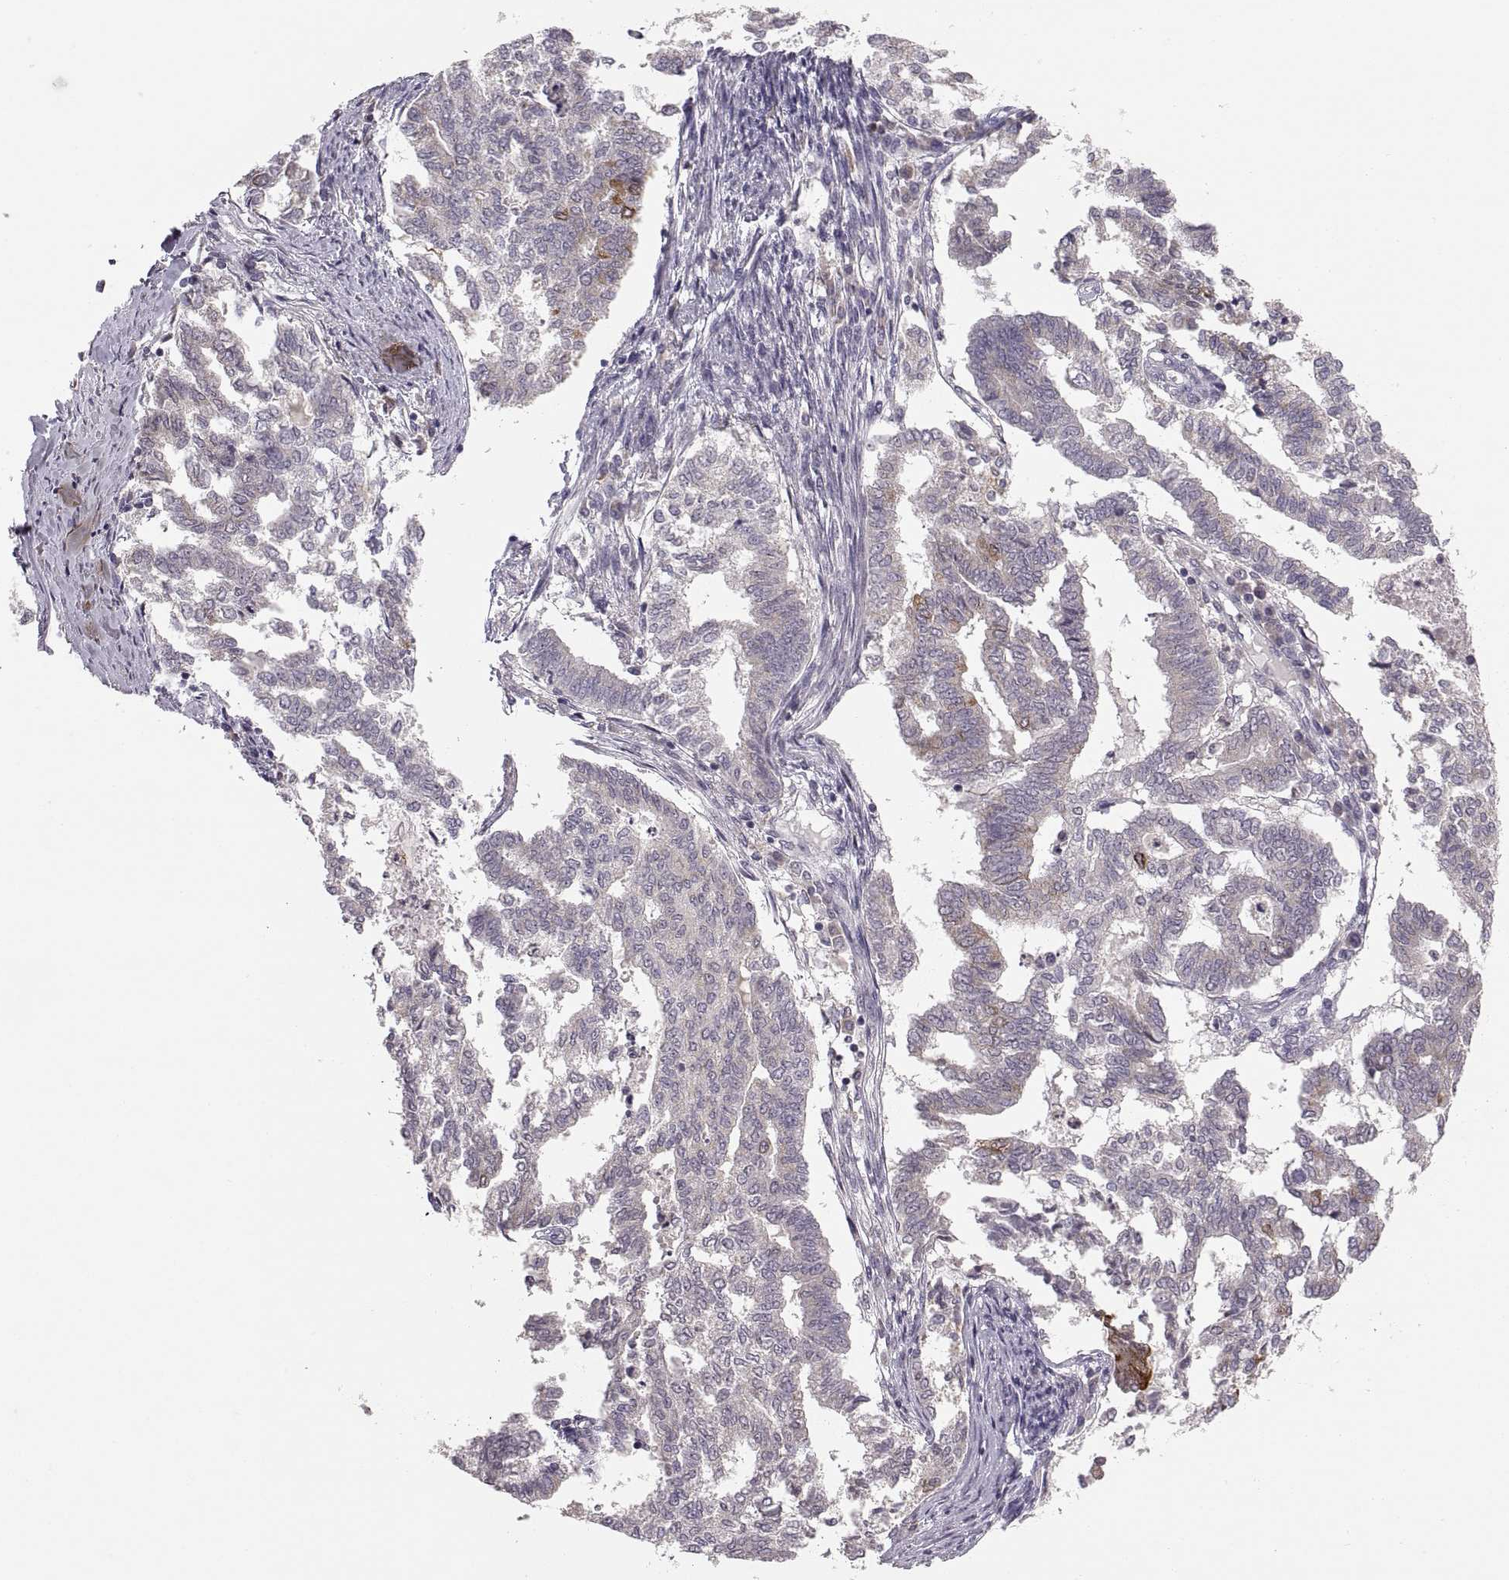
{"staining": {"intensity": "moderate", "quantity": "<25%", "location": "cytoplasmic/membranous"}, "tissue": "endometrial cancer", "cell_type": "Tumor cells", "image_type": "cancer", "snomed": [{"axis": "morphology", "description": "Adenocarcinoma, NOS"}, {"axis": "topography", "description": "Endometrium"}], "caption": "Immunohistochemistry (IHC) (DAB (3,3'-diaminobenzidine)) staining of human endometrial adenocarcinoma exhibits moderate cytoplasmic/membranous protein positivity in about <25% of tumor cells.", "gene": "HMGCR", "patient": {"sex": "female", "age": 79}}